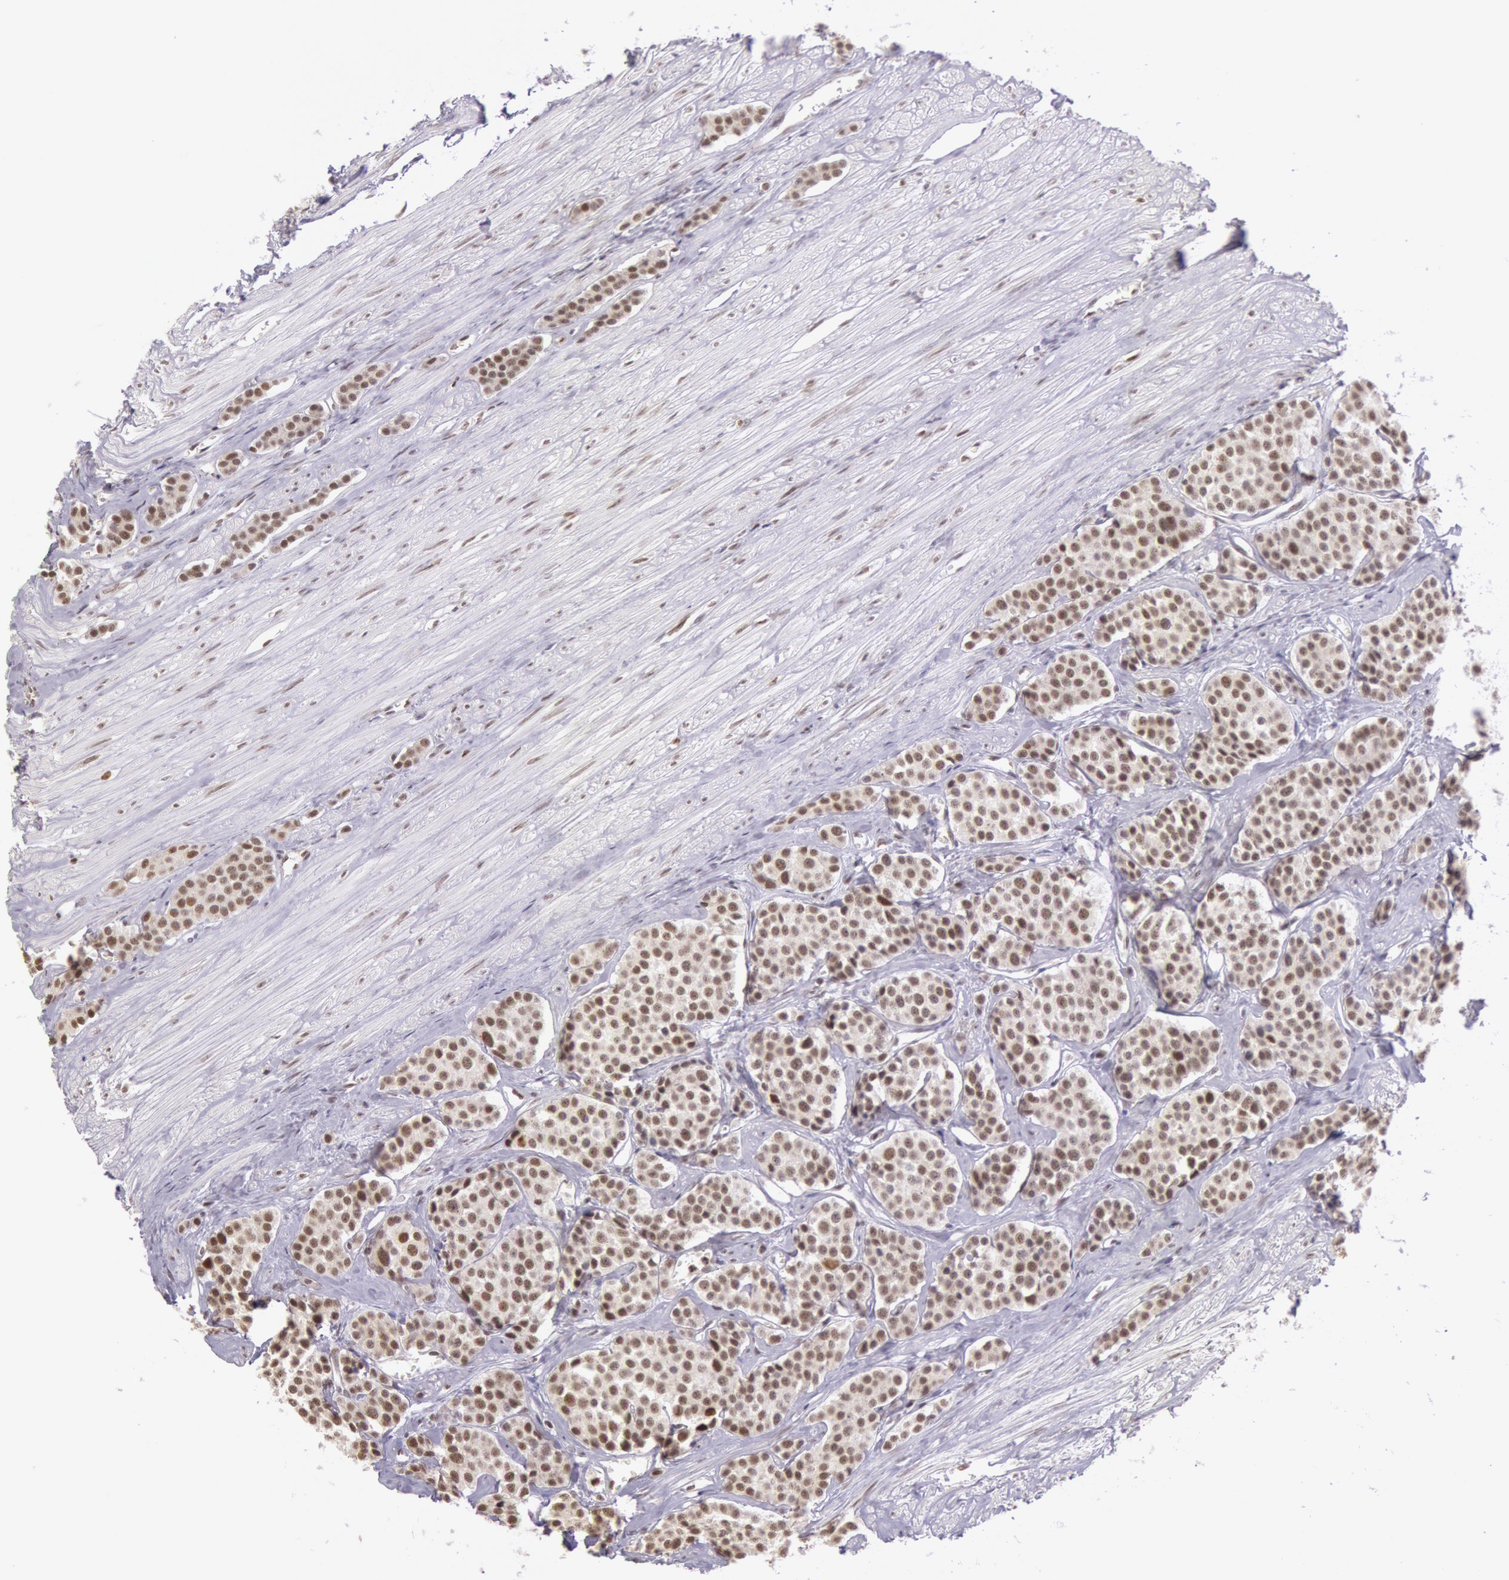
{"staining": {"intensity": "strong", "quantity": ">75%", "location": "nuclear"}, "tissue": "carcinoid", "cell_type": "Tumor cells", "image_type": "cancer", "snomed": [{"axis": "morphology", "description": "Carcinoid, malignant, NOS"}, {"axis": "topography", "description": "Small intestine"}], "caption": "Tumor cells exhibit high levels of strong nuclear positivity in approximately >75% of cells in carcinoid.", "gene": "ESS2", "patient": {"sex": "male", "age": 60}}